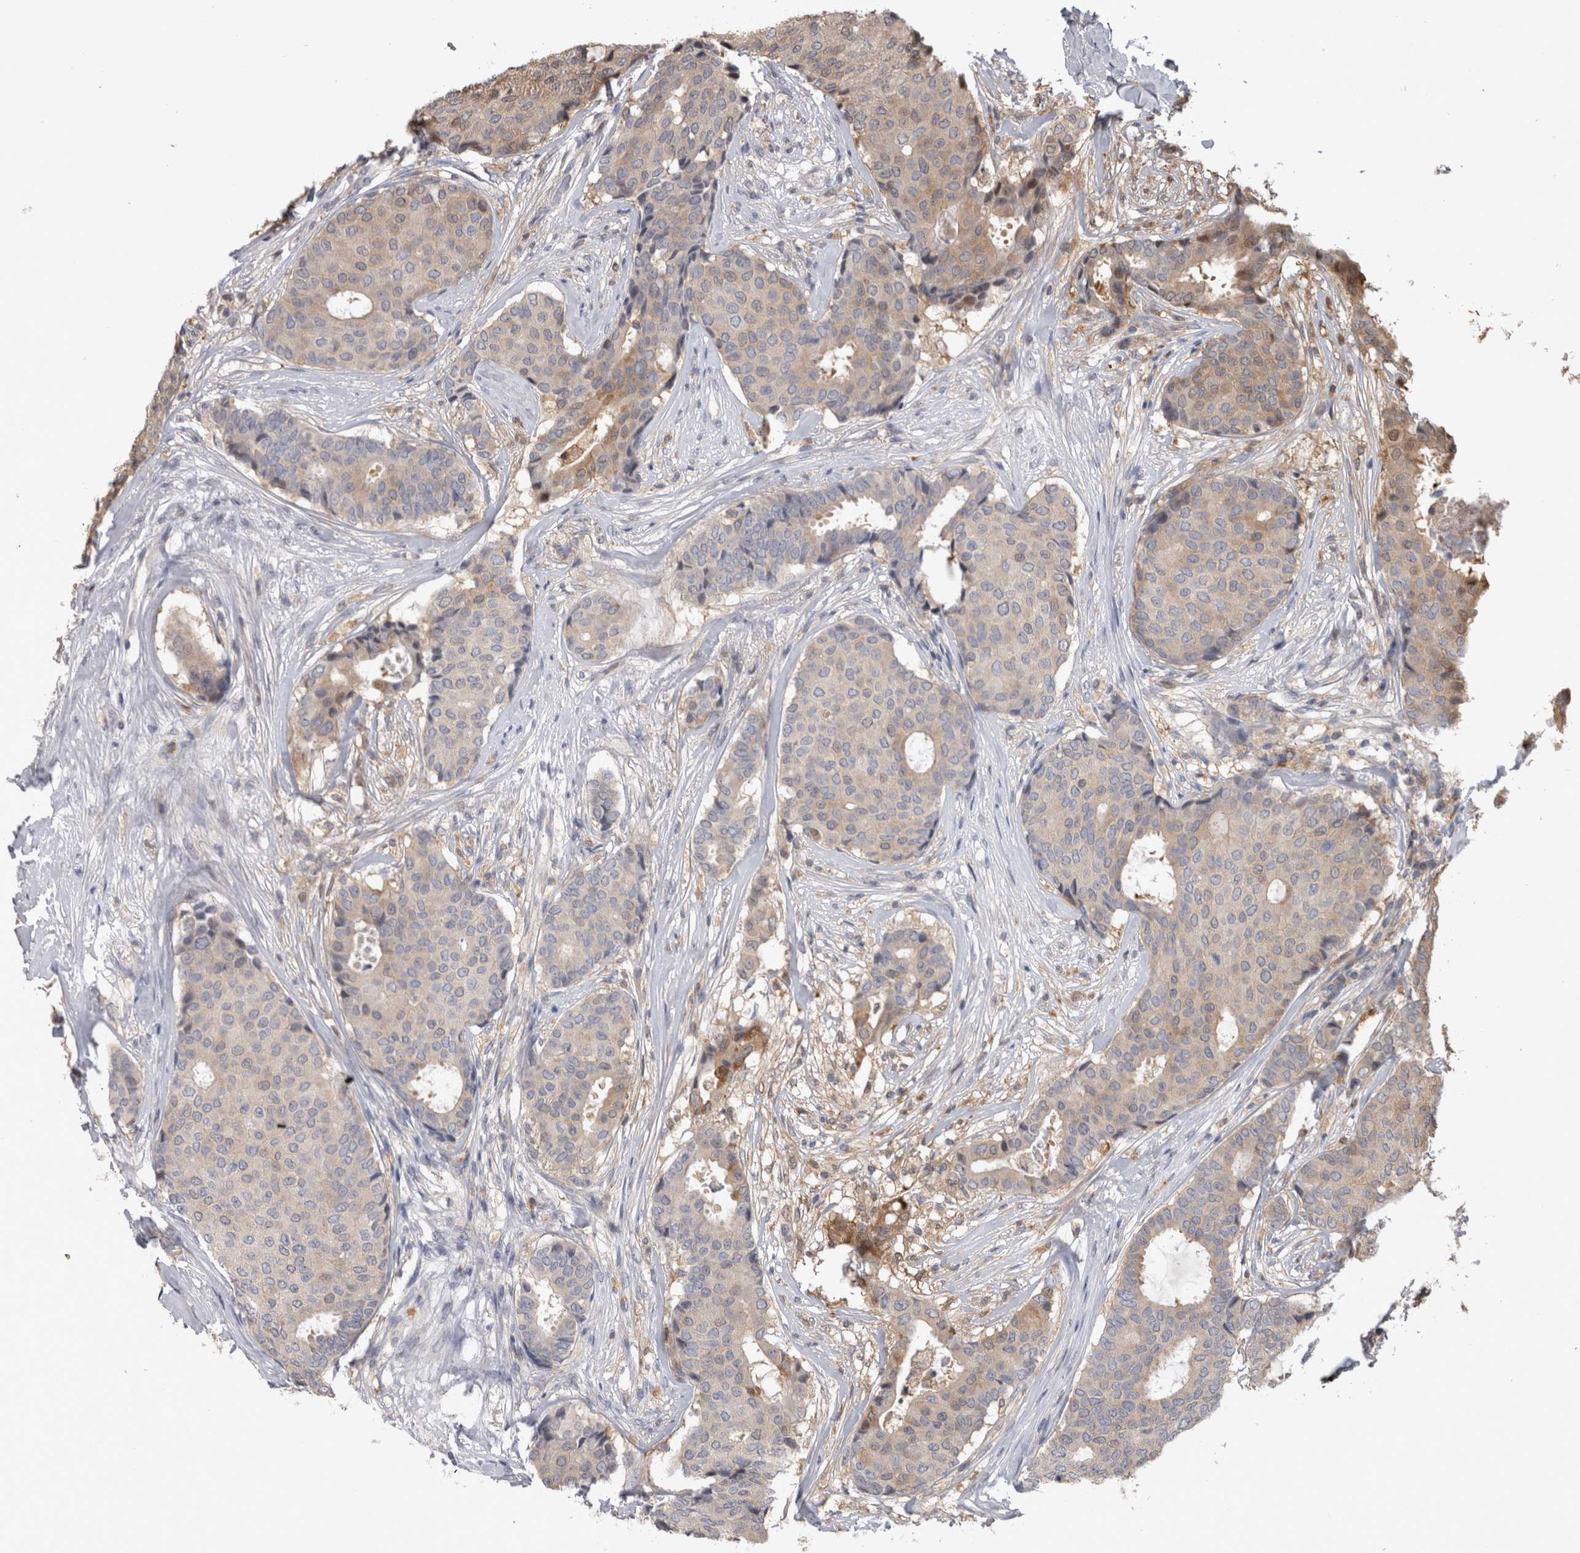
{"staining": {"intensity": "weak", "quantity": "<25%", "location": "cytoplasmic/membranous"}, "tissue": "breast cancer", "cell_type": "Tumor cells", "image_type": "cancer", "snomed": [{"axis": "morphology", "description": "Duct carcinoma"}, {"axis": "topography", "description": "Breast"}], "caption": "An image of breast cancer (infiltrating ductal carcinoma) stained for a protein exhibits no brown staining in tumor cells.", "gene": "USH1G", "patient": {"sex": "female", "age": 75}}